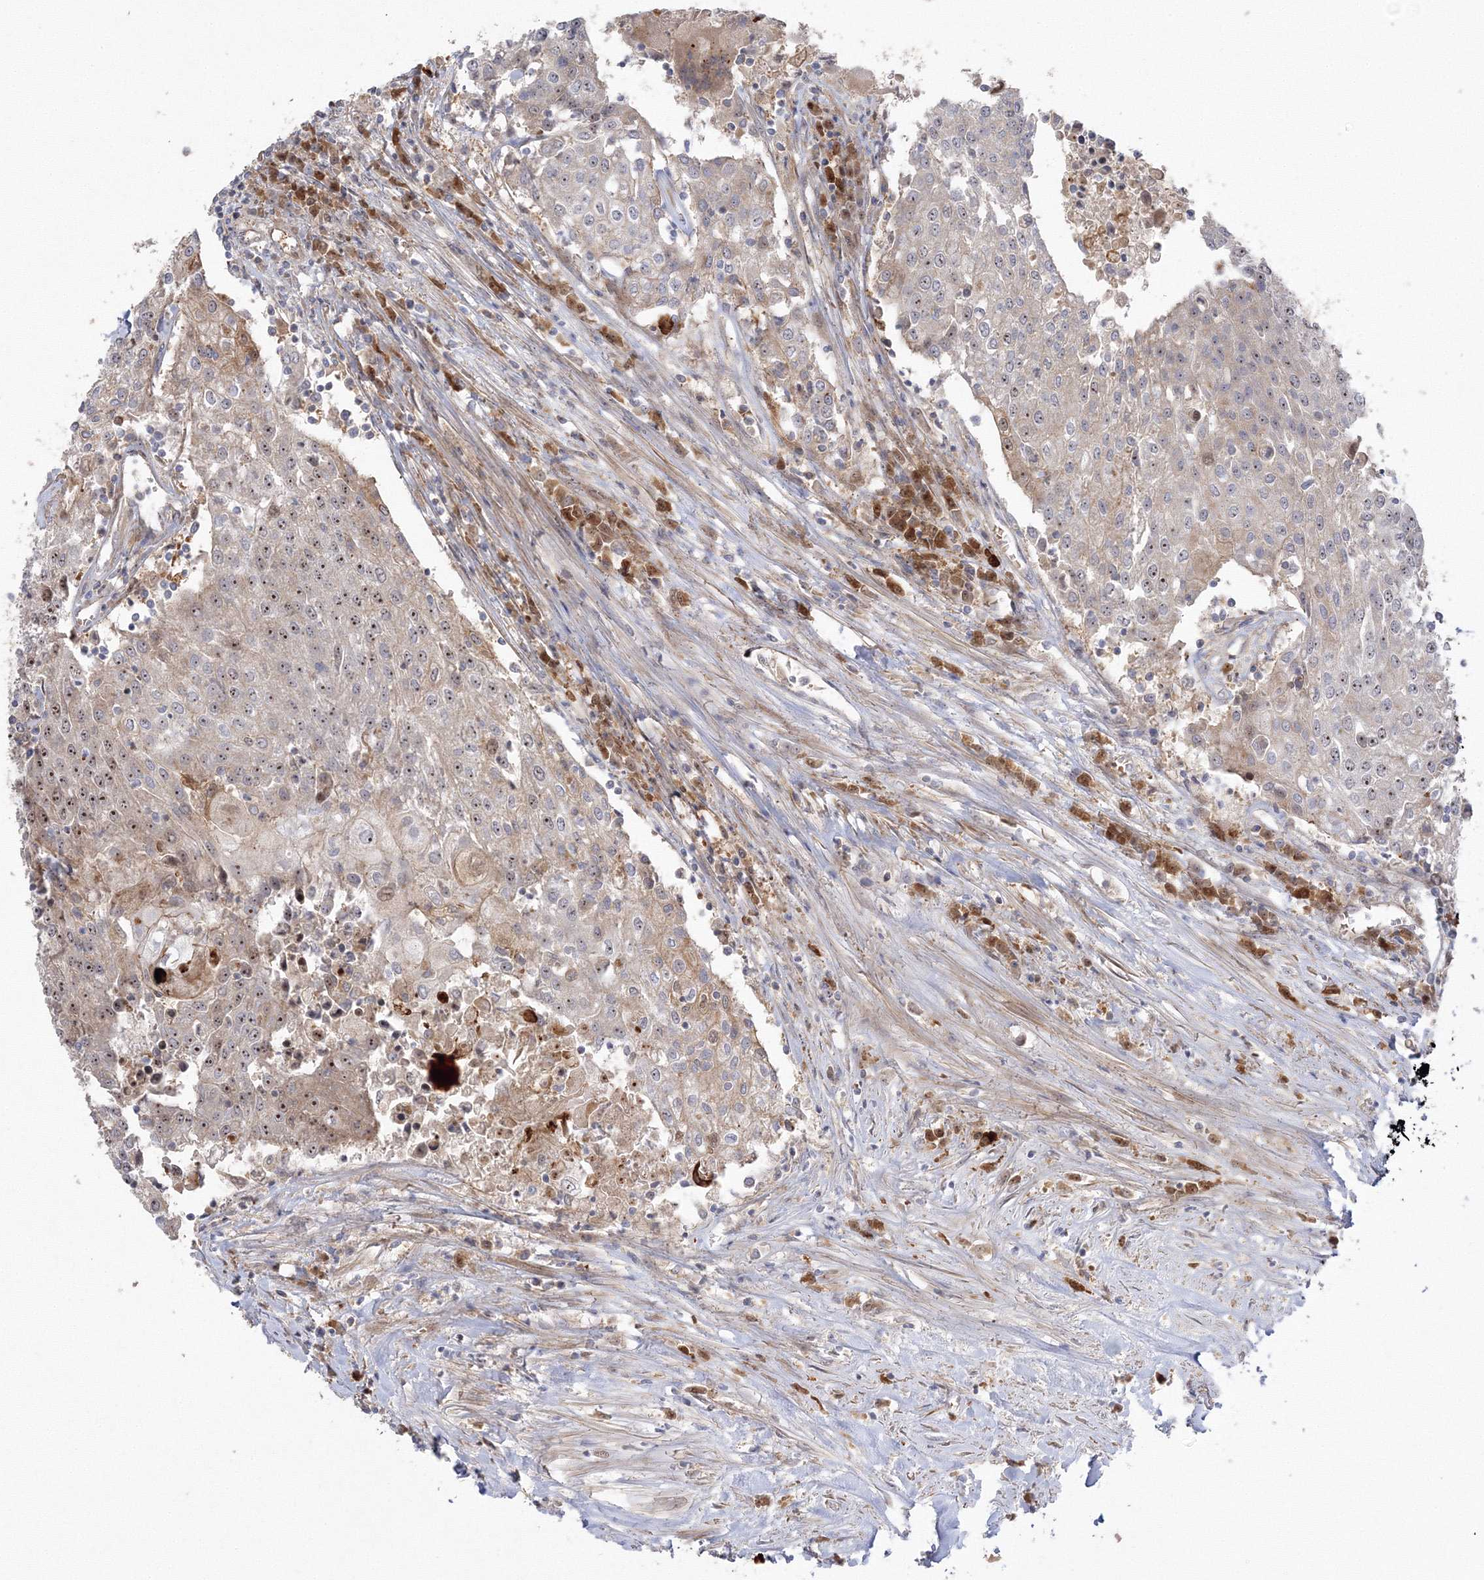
{"staining": {"intensity": "moderate", "quantity": ">75%", "location": "nuclear"}, "tissue": "urothelial cancer", "cell_type": "Tumor cells", "image_type": "cancer", "snomed": [{"axis": "morphology", "description": "Urothelial carcinoma, High grade"}, {"axis": "topography", "description": "Urinary bladder"}], "caption": "Immunohistochemistry (IHC) (DAB) staining of urothelial cancer displays moderate nuclear protein expression in about >75% of tumor cells.", "gene": "NPM3", "patient": {"sex": "female", "age": 85}}